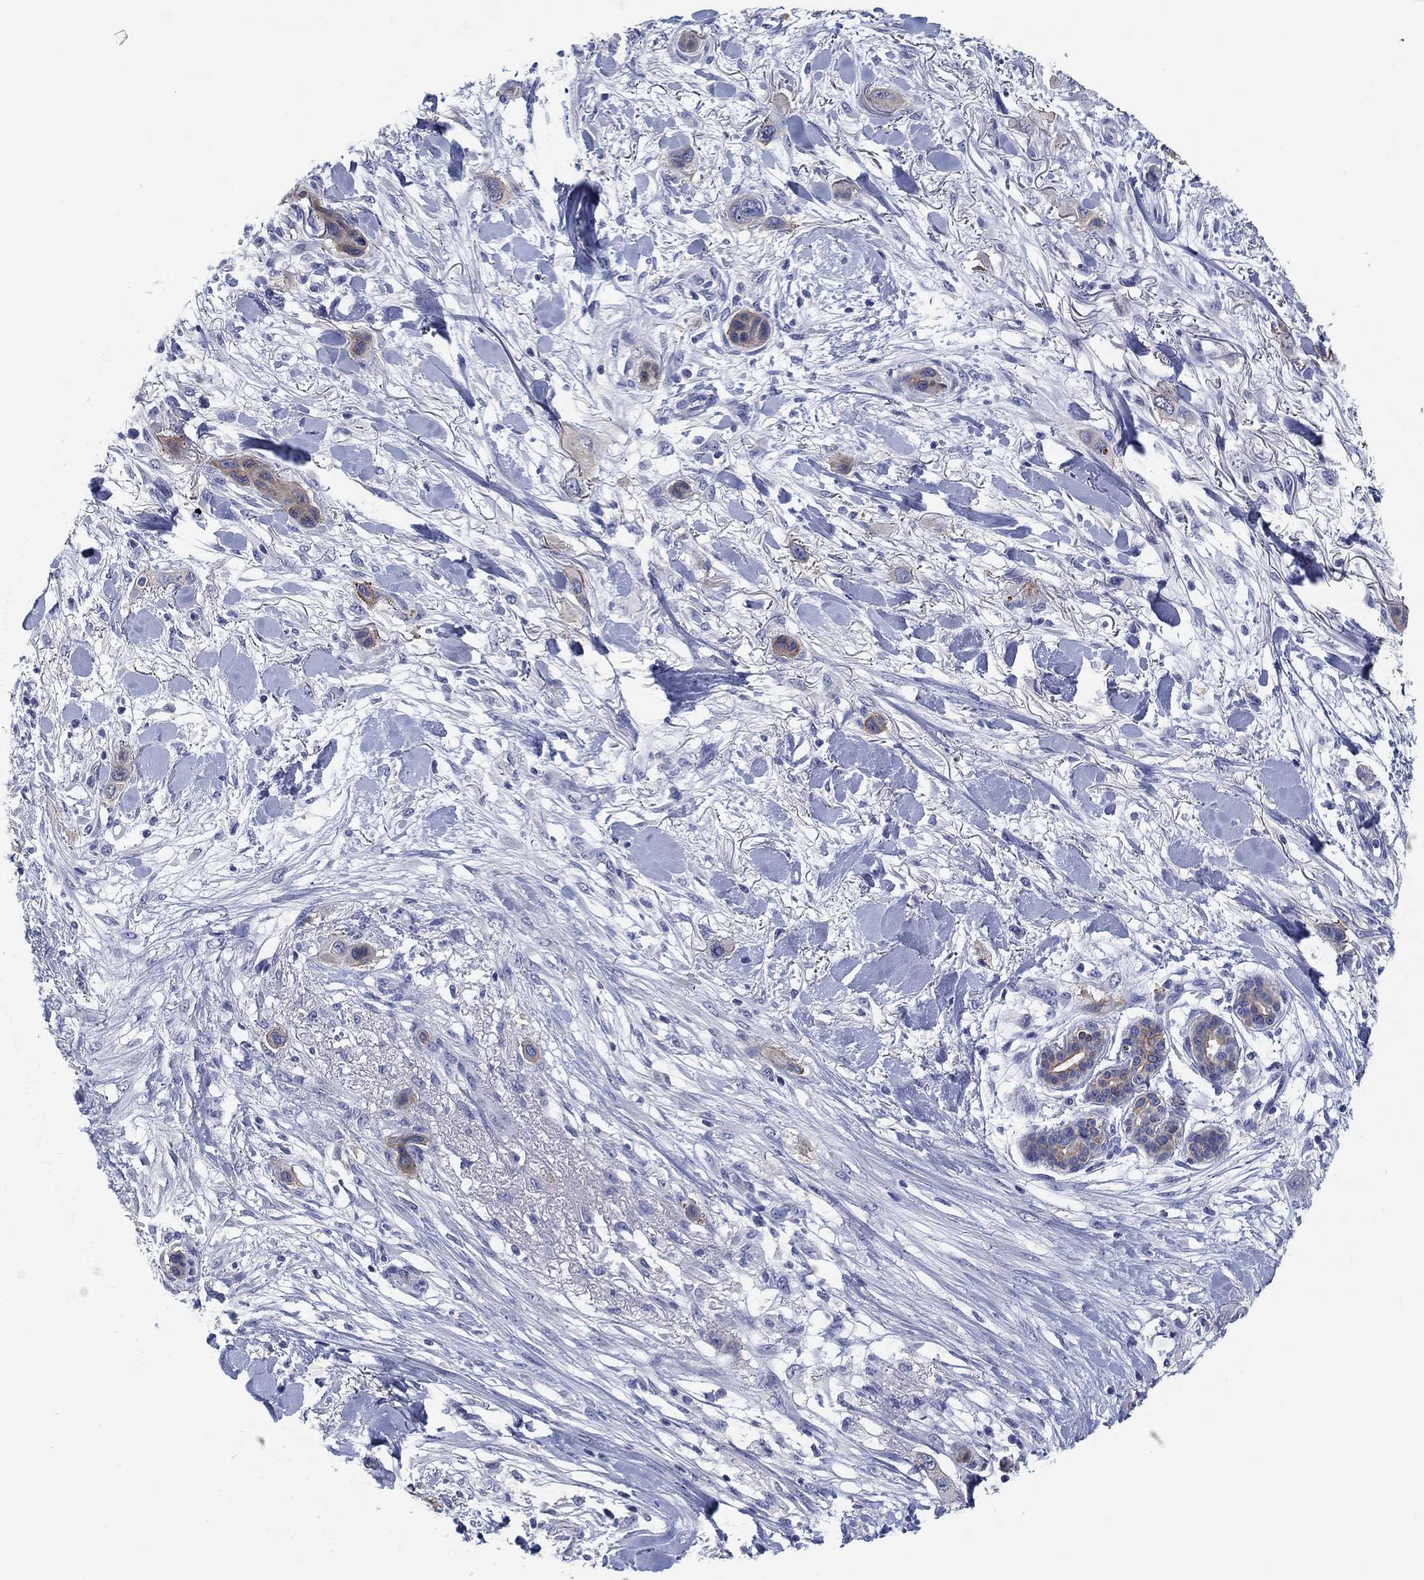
{"staining": {"intensity": "weak", "quantity": "25%-75%", "location": "cytoplasmic/membranous"}, "tissue": "skin cancer", "cell_type": "Tumor cells", "image_type": "cancer", "snomed": [{"axis": "morphology", "description": "Squamous cell carcinoma, NOS"}, {"axis": "topography", "description": "Skin"}], "caption": "A brown stain labels weak cytoplasmic/membranous positivity of a protein in skin cancer (squamous cell carcinoma) tumor cells. The staining was performed using DAB, with brown indicating positive protein expression. Nuclei are stained blue with hematoxylin.", "gene": "CLUL1", "patient": {"sex": "male", "age": 79}}